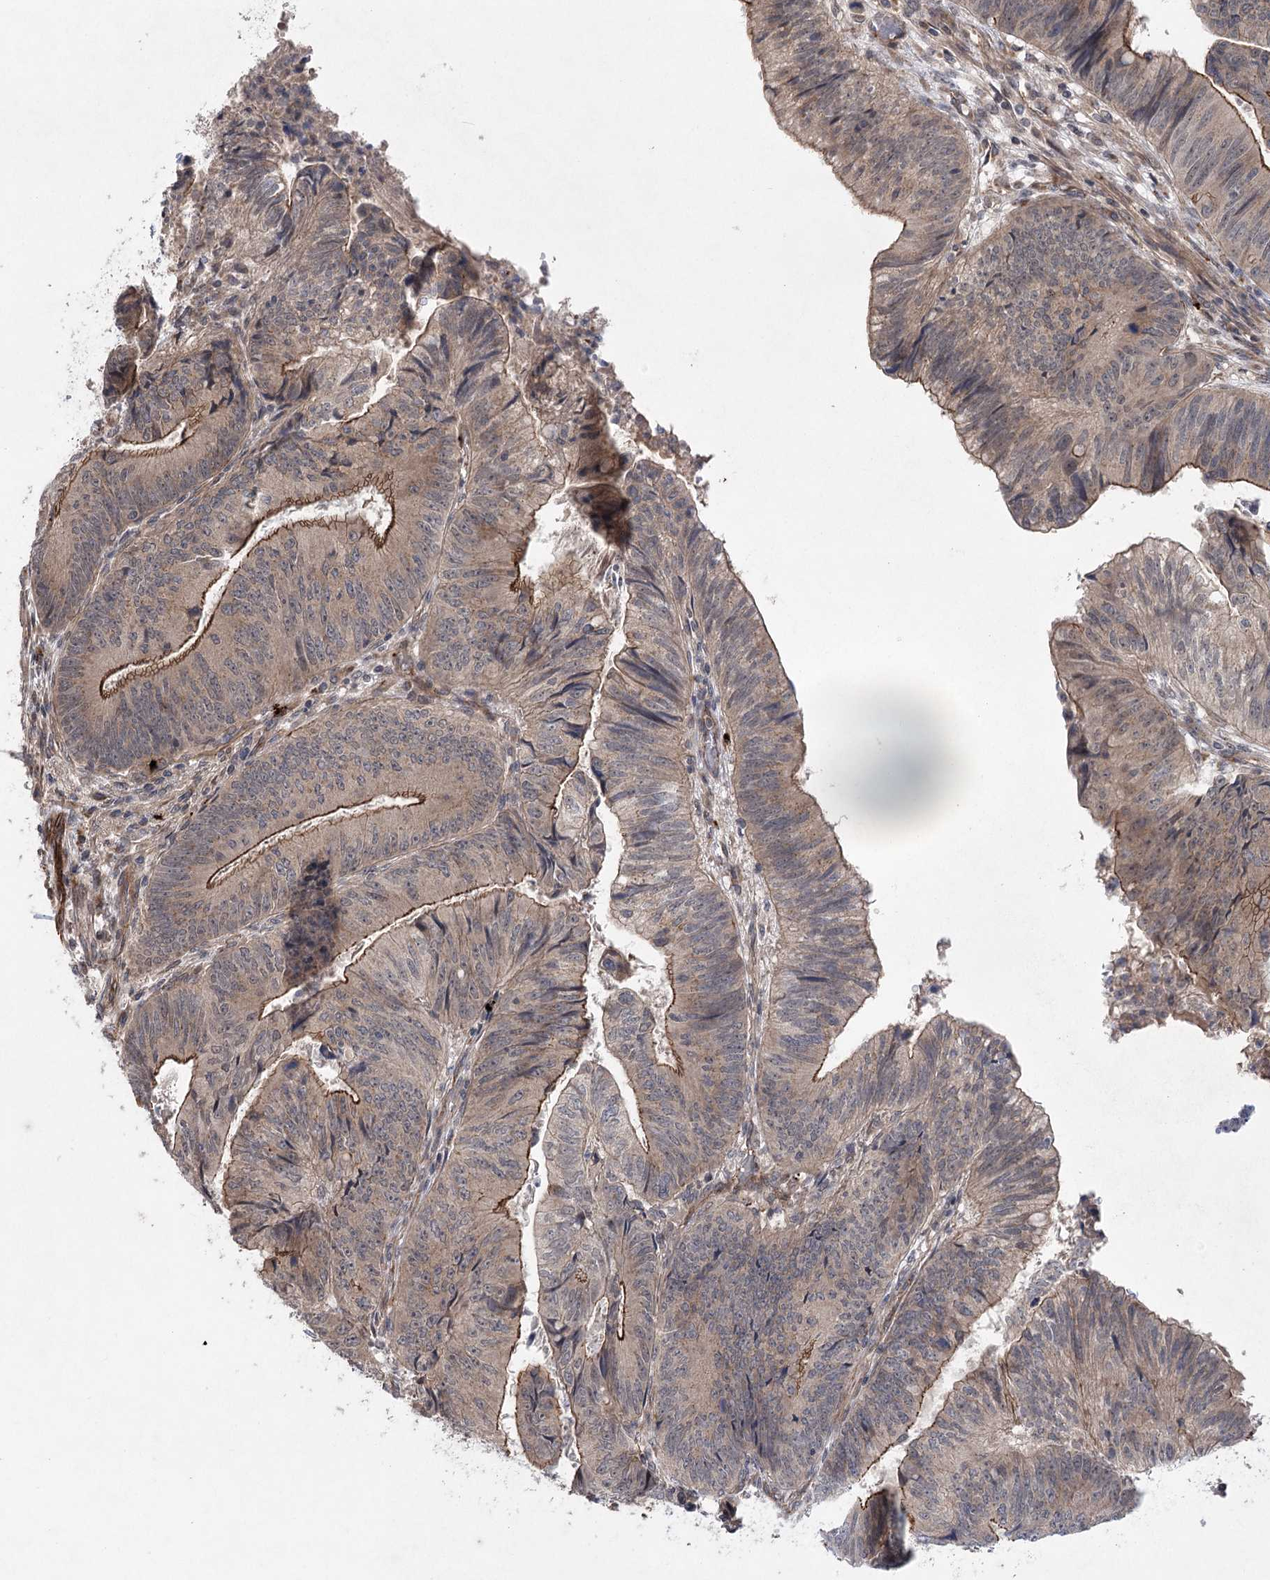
{"staining": {"intensity": "moderate", "quantity": "25%-75%", "location": "cytoplasmic/membranous"}, "tissue": "colorectal cancer", "cell_type": "Tumor cells", "image_type": "cancer", "snomed": [{"axis": "morphology", "description": "Adenocarcinoma, NOS"}, {"axis": "topography", "description": "Colon"}], "caption": "Colorectal adenocarcinoma stained with IHC reveals moderate cytoplasmic/membranous staining in approximately 25%-75% of tumor cells.", "gene": "METTL24", "patient": {"sex": "female", "age": 67}}